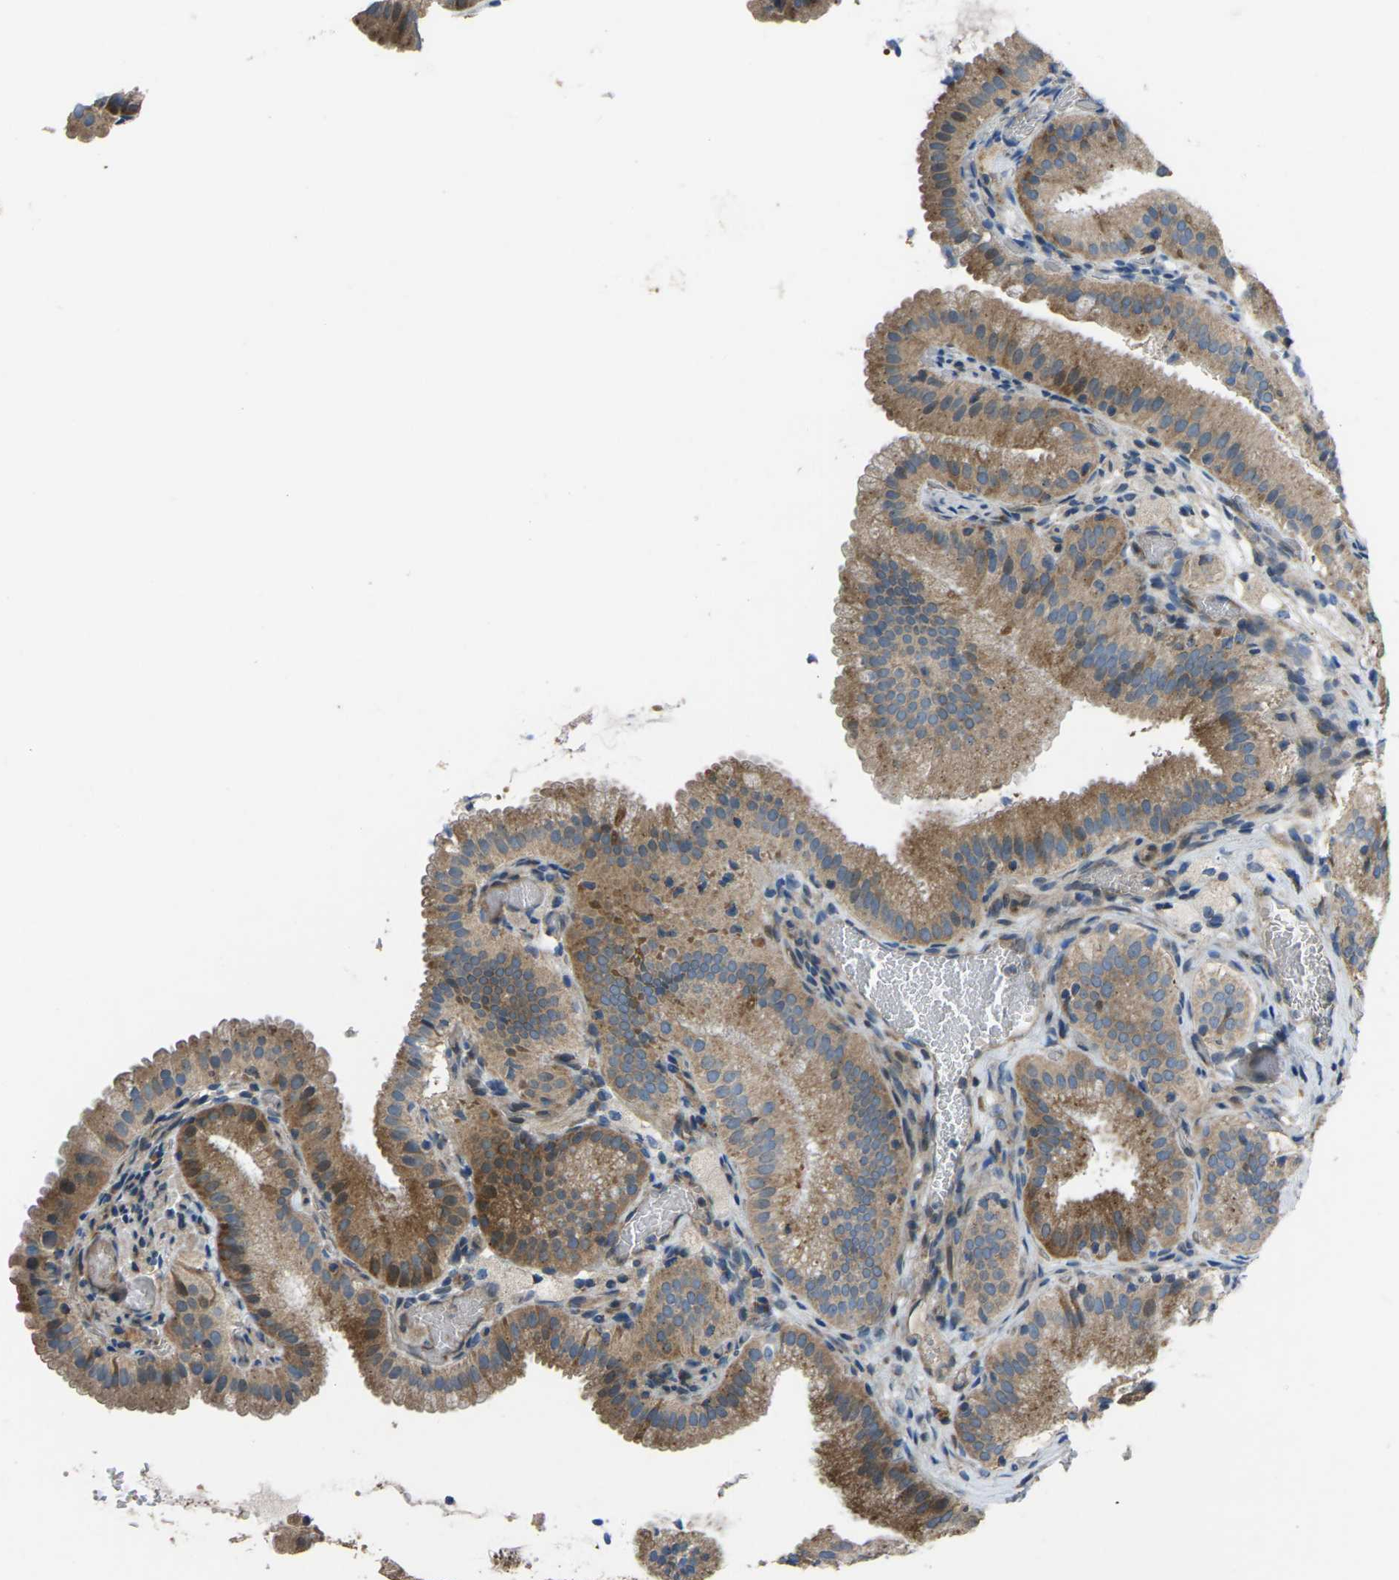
{"staining": {"intensity": "moderate", "quantity": ">75%", "location": "cytoplasmic/membranous"}, "tissue": "gallbladder", "cell_type": "Glandular cells", "image_type": "normal", "snomed": [{"axis": "morphology", "description": "Normal tissue, NOS"}, {"axis": "topography", "description": "Gallbladder"}], "caption": "Glandular cells show medium levels of moderate cytoplasmic/membranous staining in about >75% of cells in benign gallbladder. (DAB IHC, brown staining for protein, blue staining for nuclei).", "gene": "EDNRA", "patient": {"sex": "male", "age": 54}}